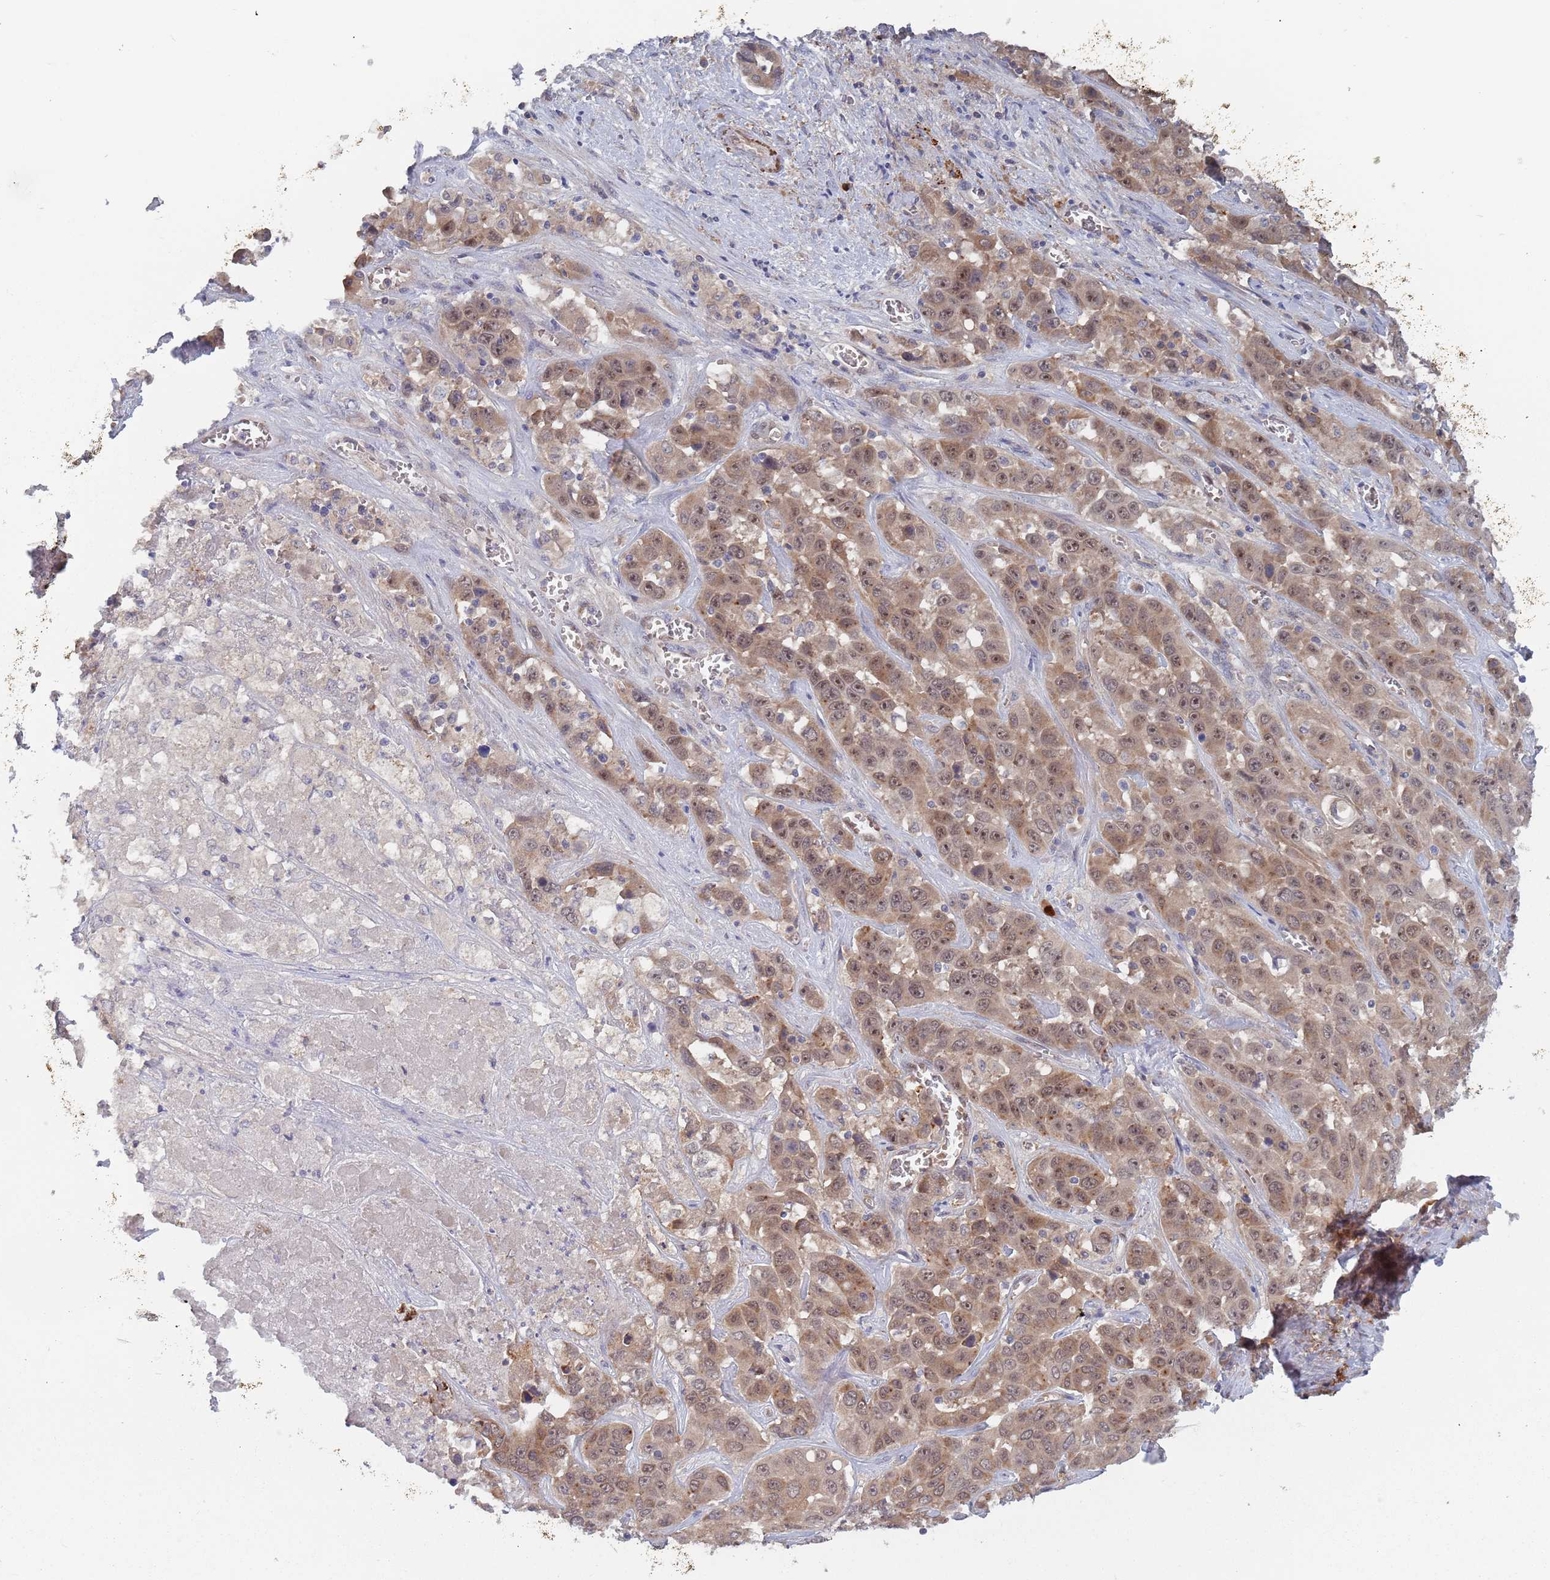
{"staining": {"intensity": "moderate", "quantity": ">75%", "location": "cytoplasmic/membranous,nuclear"}, "tissue": "liver cancer", "cell_type": "Tumor cells", "image_type": "cancer", "snomed": [{"axis": "morphology", "description": "Cholangiocarcinoma"}, {"axis": "topography", "description": "Liver"}], "caption": "The immunohistochemical stain labels moderate cytoplasmic/membranous and nuclear expression in tumor cells of cholangiocarcinoma (liver) tissue. The staining was performed using DAB to visualize the protein expression in brown, while the nuclei were stained in blue with hematoxylin (Magnification: 20x).", "gene": "ZNF140", "patient": {"sex": "female", "age": 52}}